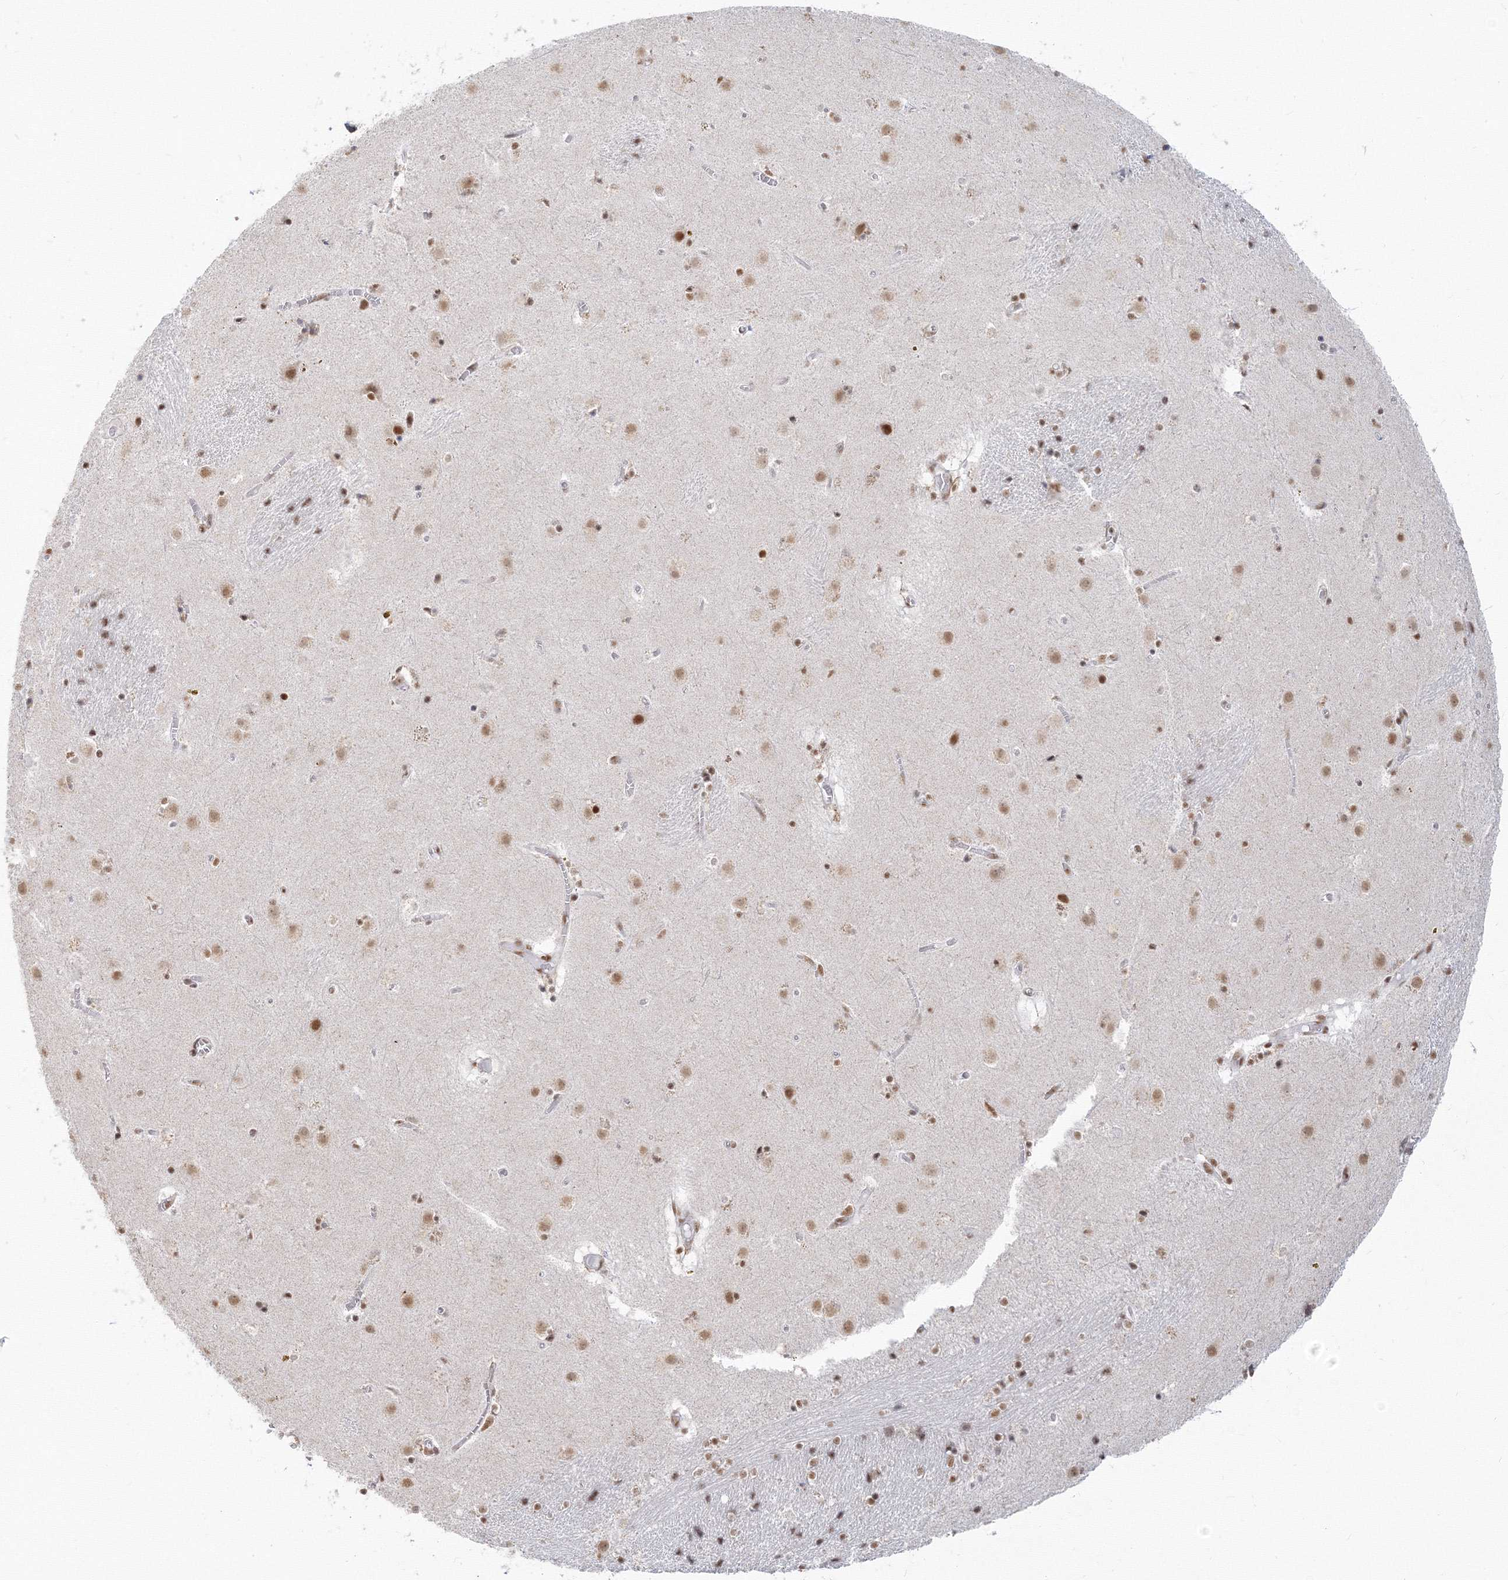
{"staining": {"intensity": "moderate", "quantity": "25%-75%", "location": "nuclear"}, "tissue": "caudate", "cell_type": "Glial cells", "image_type": "normal", "snomed": [{"axis": "morphology", "description": "Normal tissue, NOS"}, {"axis": "topography", "description": "Lateral ventricle wall"}], "caption": "Caudate stained with DAB immunohistochemistry (IHC) reveals medium levels of moderate nuclear positivity in about 25%-75% of glial cells.", "gene": "PPP4R2", "patient": {"sex": "male", "age": 70}}